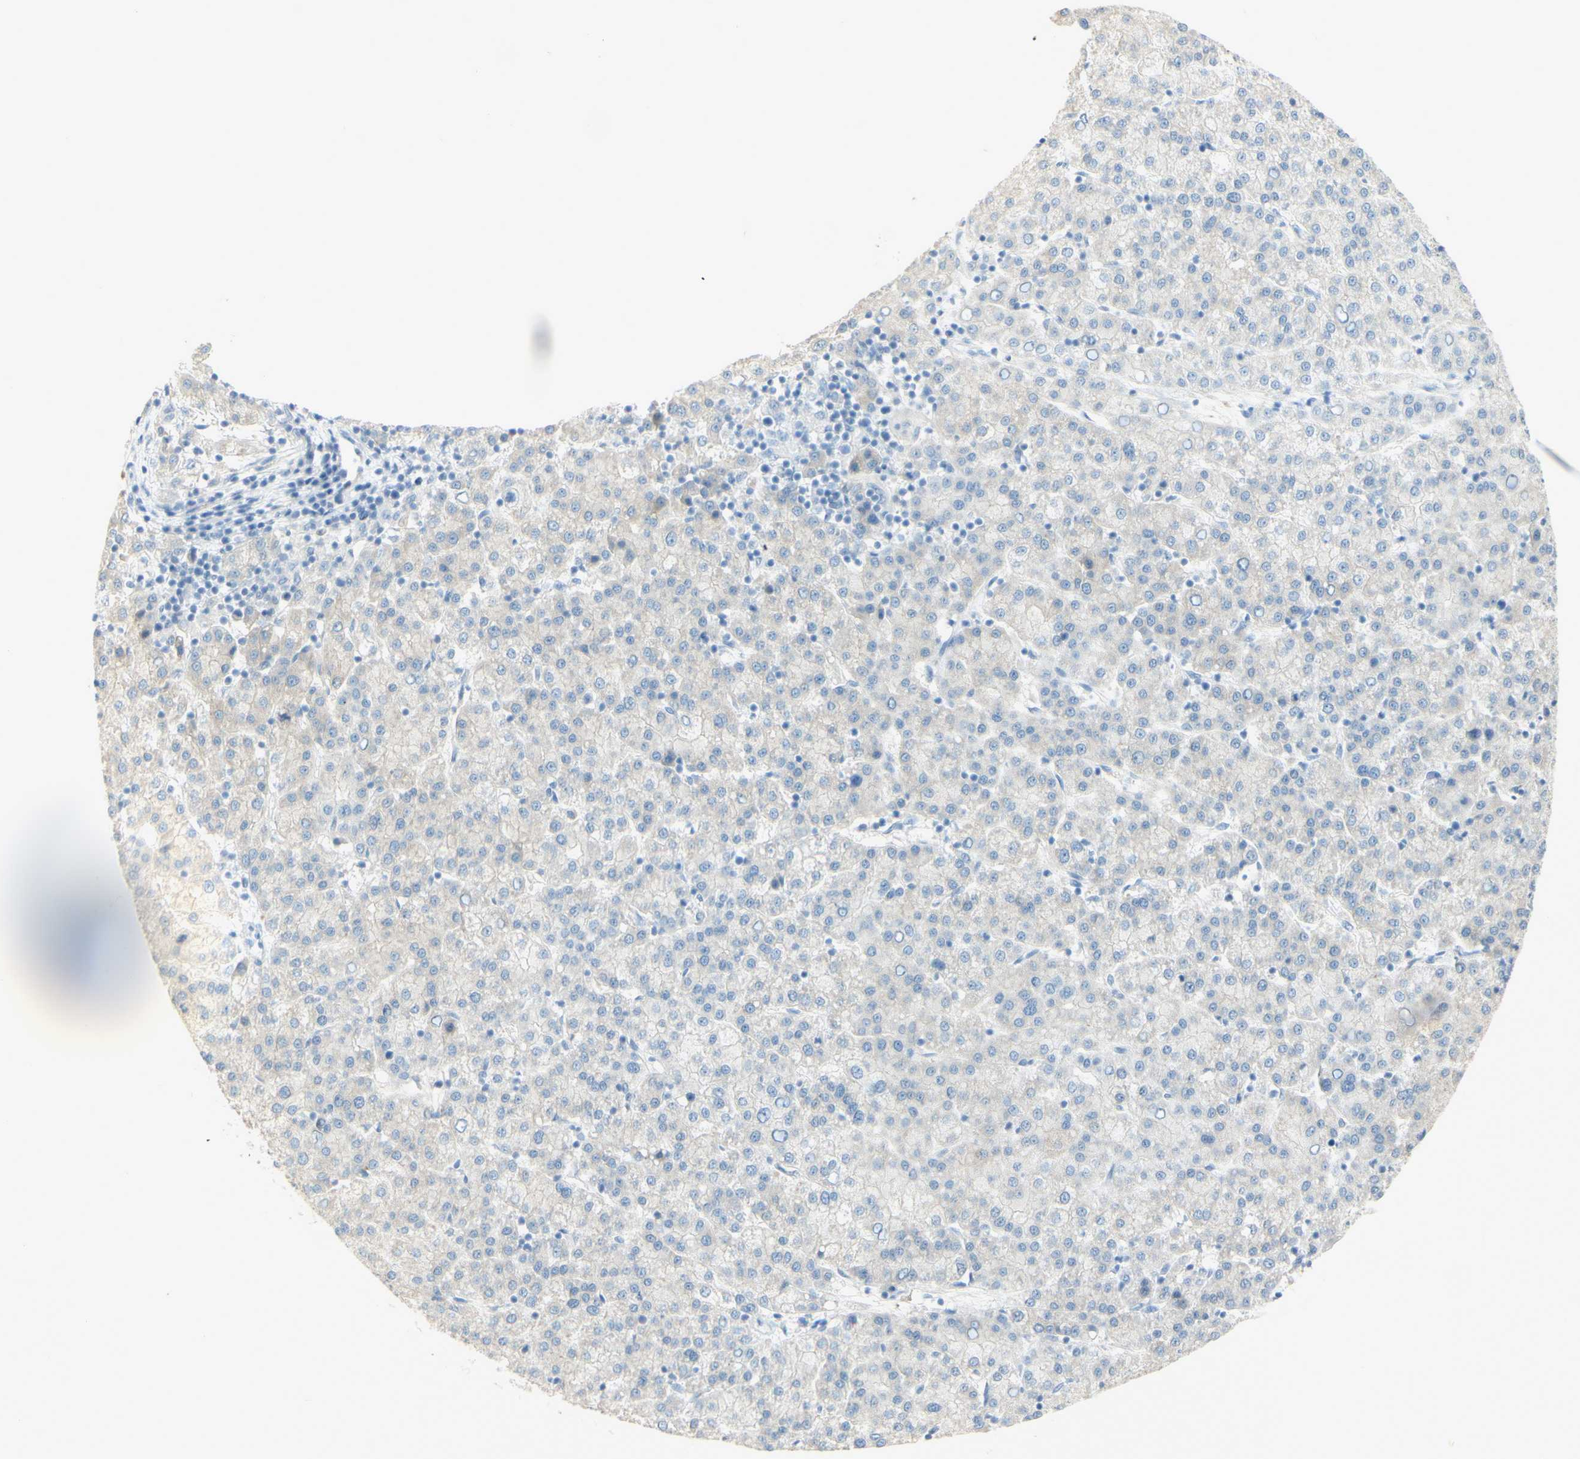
{"staining": {"intensity": "negative", "quantity": "none", "location": "none"}, "tissue": "liver cancer", "cell_type": "Tumor cells", "image_type": "cancer", "snomed": [{"axis": "morphology", "description": "Carcinoma, Hepatocellular, NOS"}, {"axis": "topography", "description": "Liver"}], "caption": "Human liver cancer (hepatocellular carcinoma) stained for a protein using immunohistochemistry shows no staining in tumor cells.", "gene": "ART3", "patient": {"sex": "female", "age": 58}}